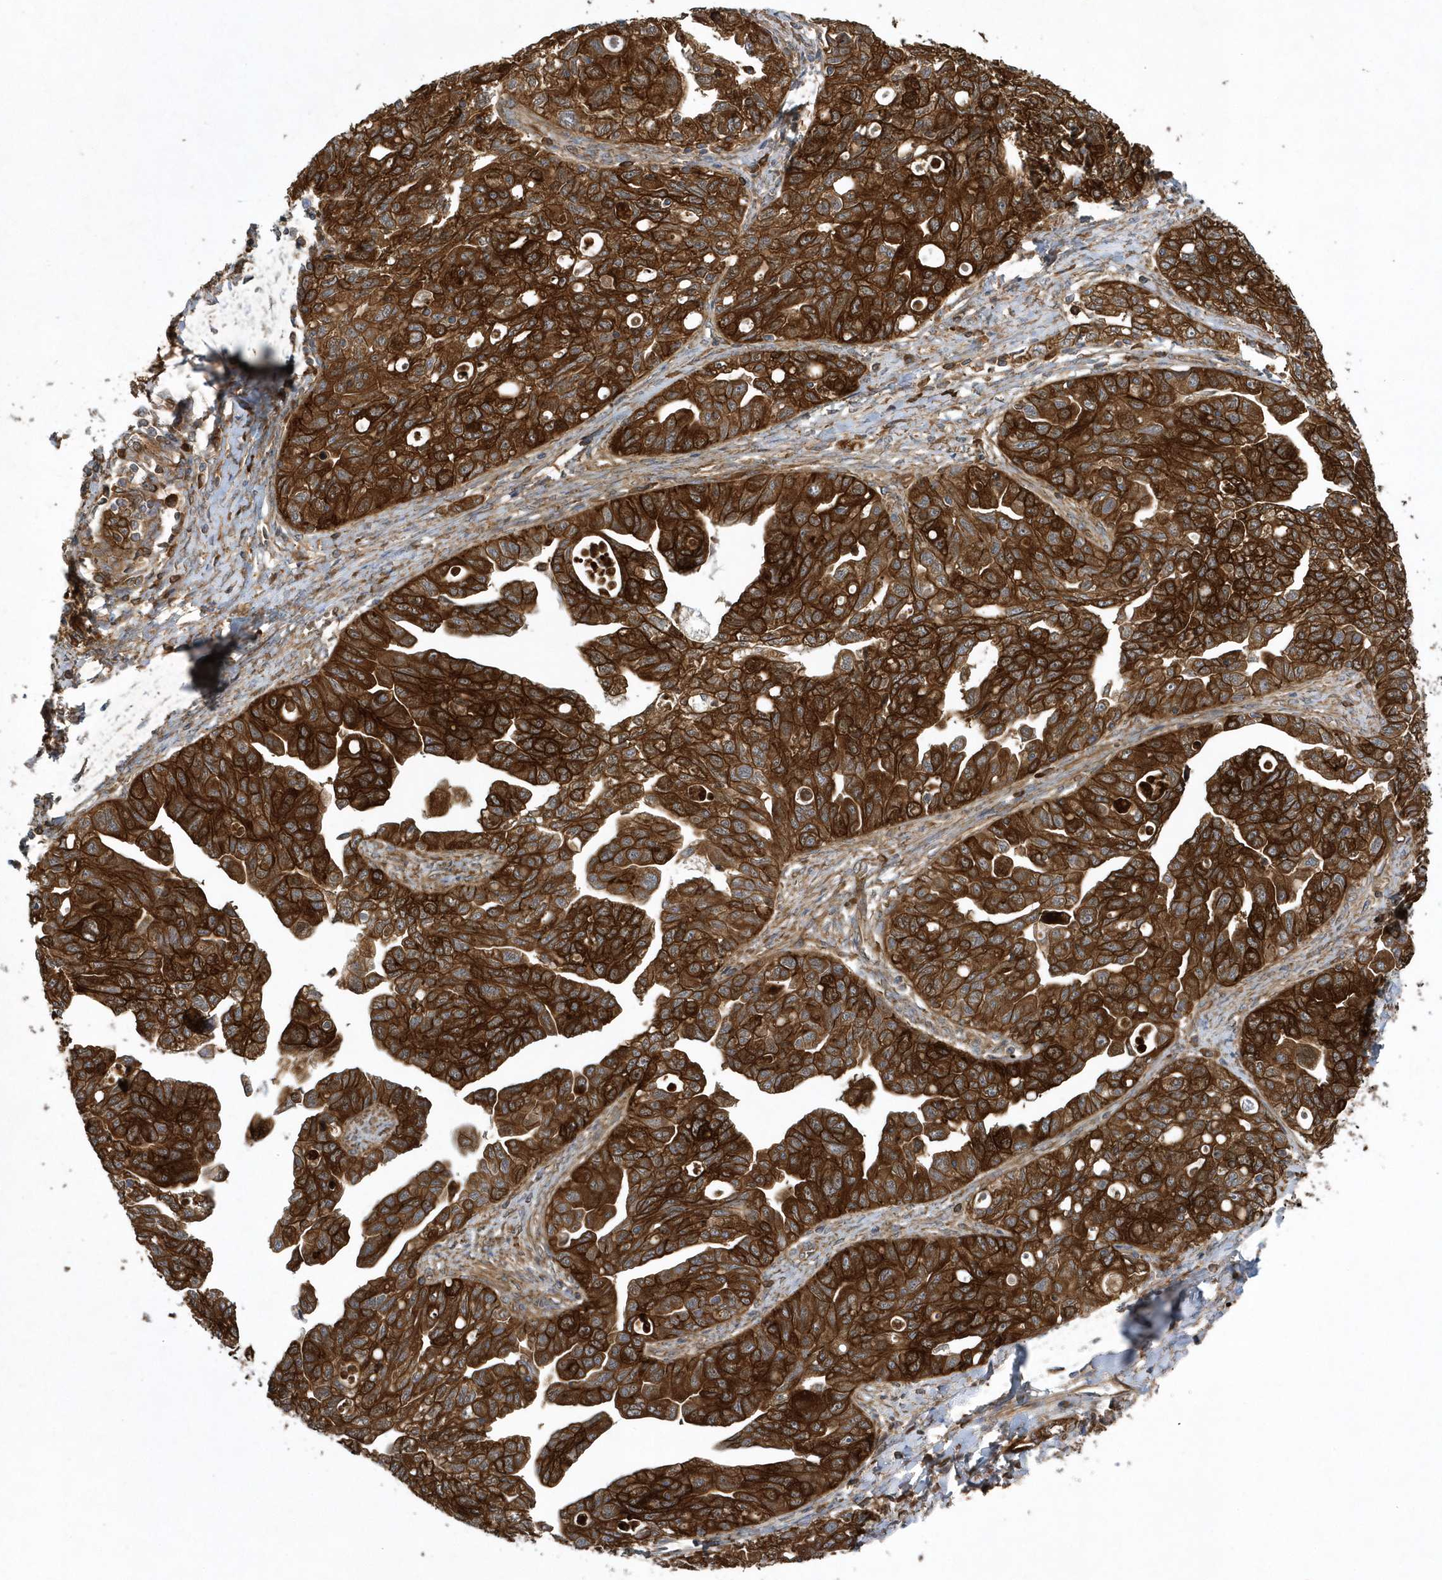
{"staining": {"intensity": "strong", "quantity": ">75%", "location": "cytoplasmic/membranous"}, "tissue": "ovarian cancer", "cell_type": "Tumor cells", "image_type": "cancer", "snomed": [{"axis": "morphology", "description": "Carcinoma, NOS"}, {"axis": "morphology", "description": "Cystadenocarcinoma, serous, NOS"}, {"axis": "topography", "description": "Ovary"}], "caption": "A brown stain highlights strong cytoplasmic/membranous expression of a protein in ovarian carcinoma tumor cells.", "gene": "PAICS", "patient": {"sex": "female", "age": 69}}